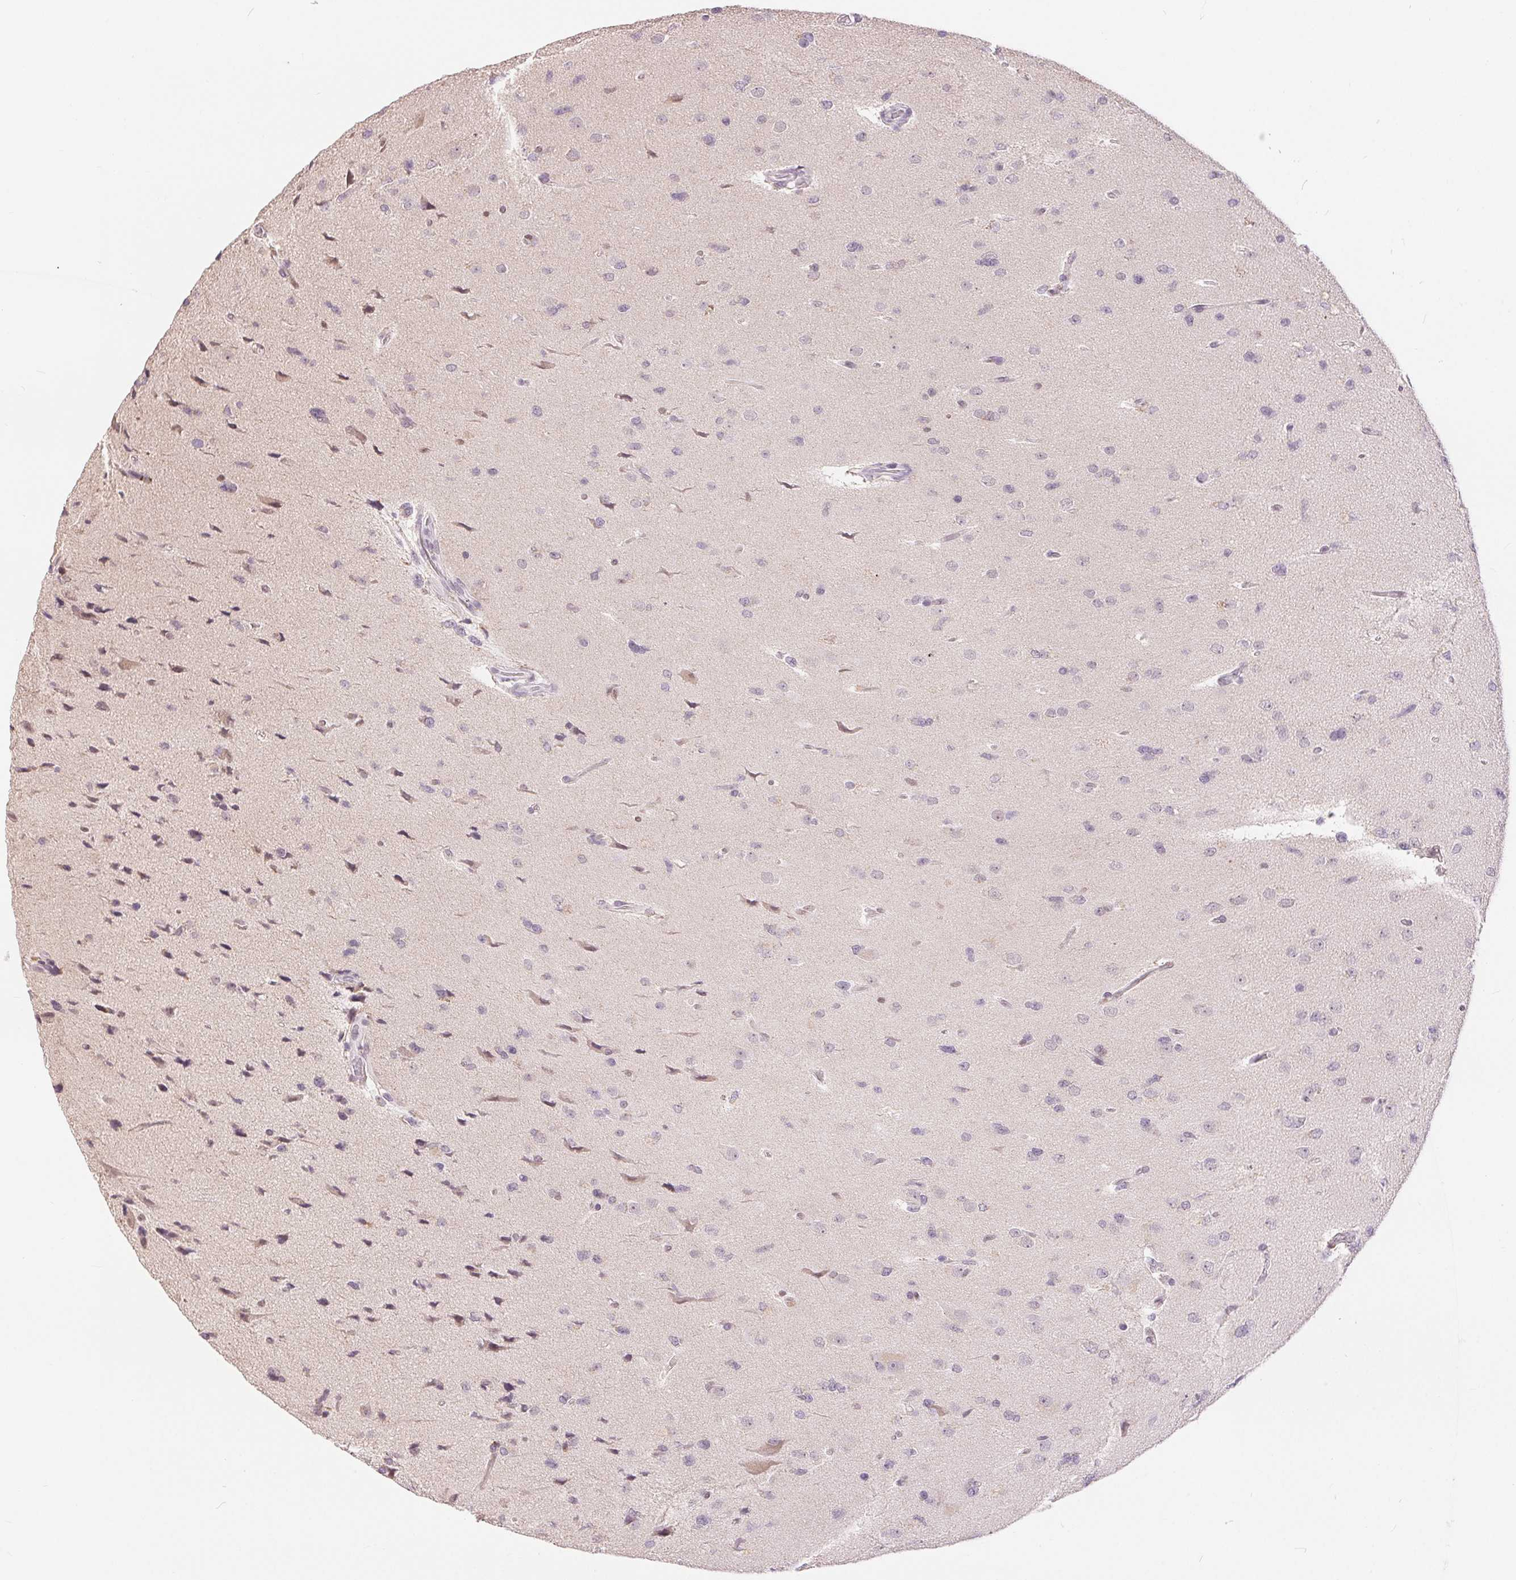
{"staining": {"intensity": "negative", "quantity": "none", "location": "none"}, "tissue": "glioma", "cell_type": "Tumor cells", "image_type": "cancer", "snomed": [{"axis": "morphology", "description": "Glioma, malignant, Low grade"}, {"axis": "topography", "description": "Brain"}], "caption": "High power microscopy image of an immunohistochemistry micrograph of glioma, revealing no significant positivity in tumor cells.", "gene": "POU2F2", "patient": {"sex": "female", "age": 55}}